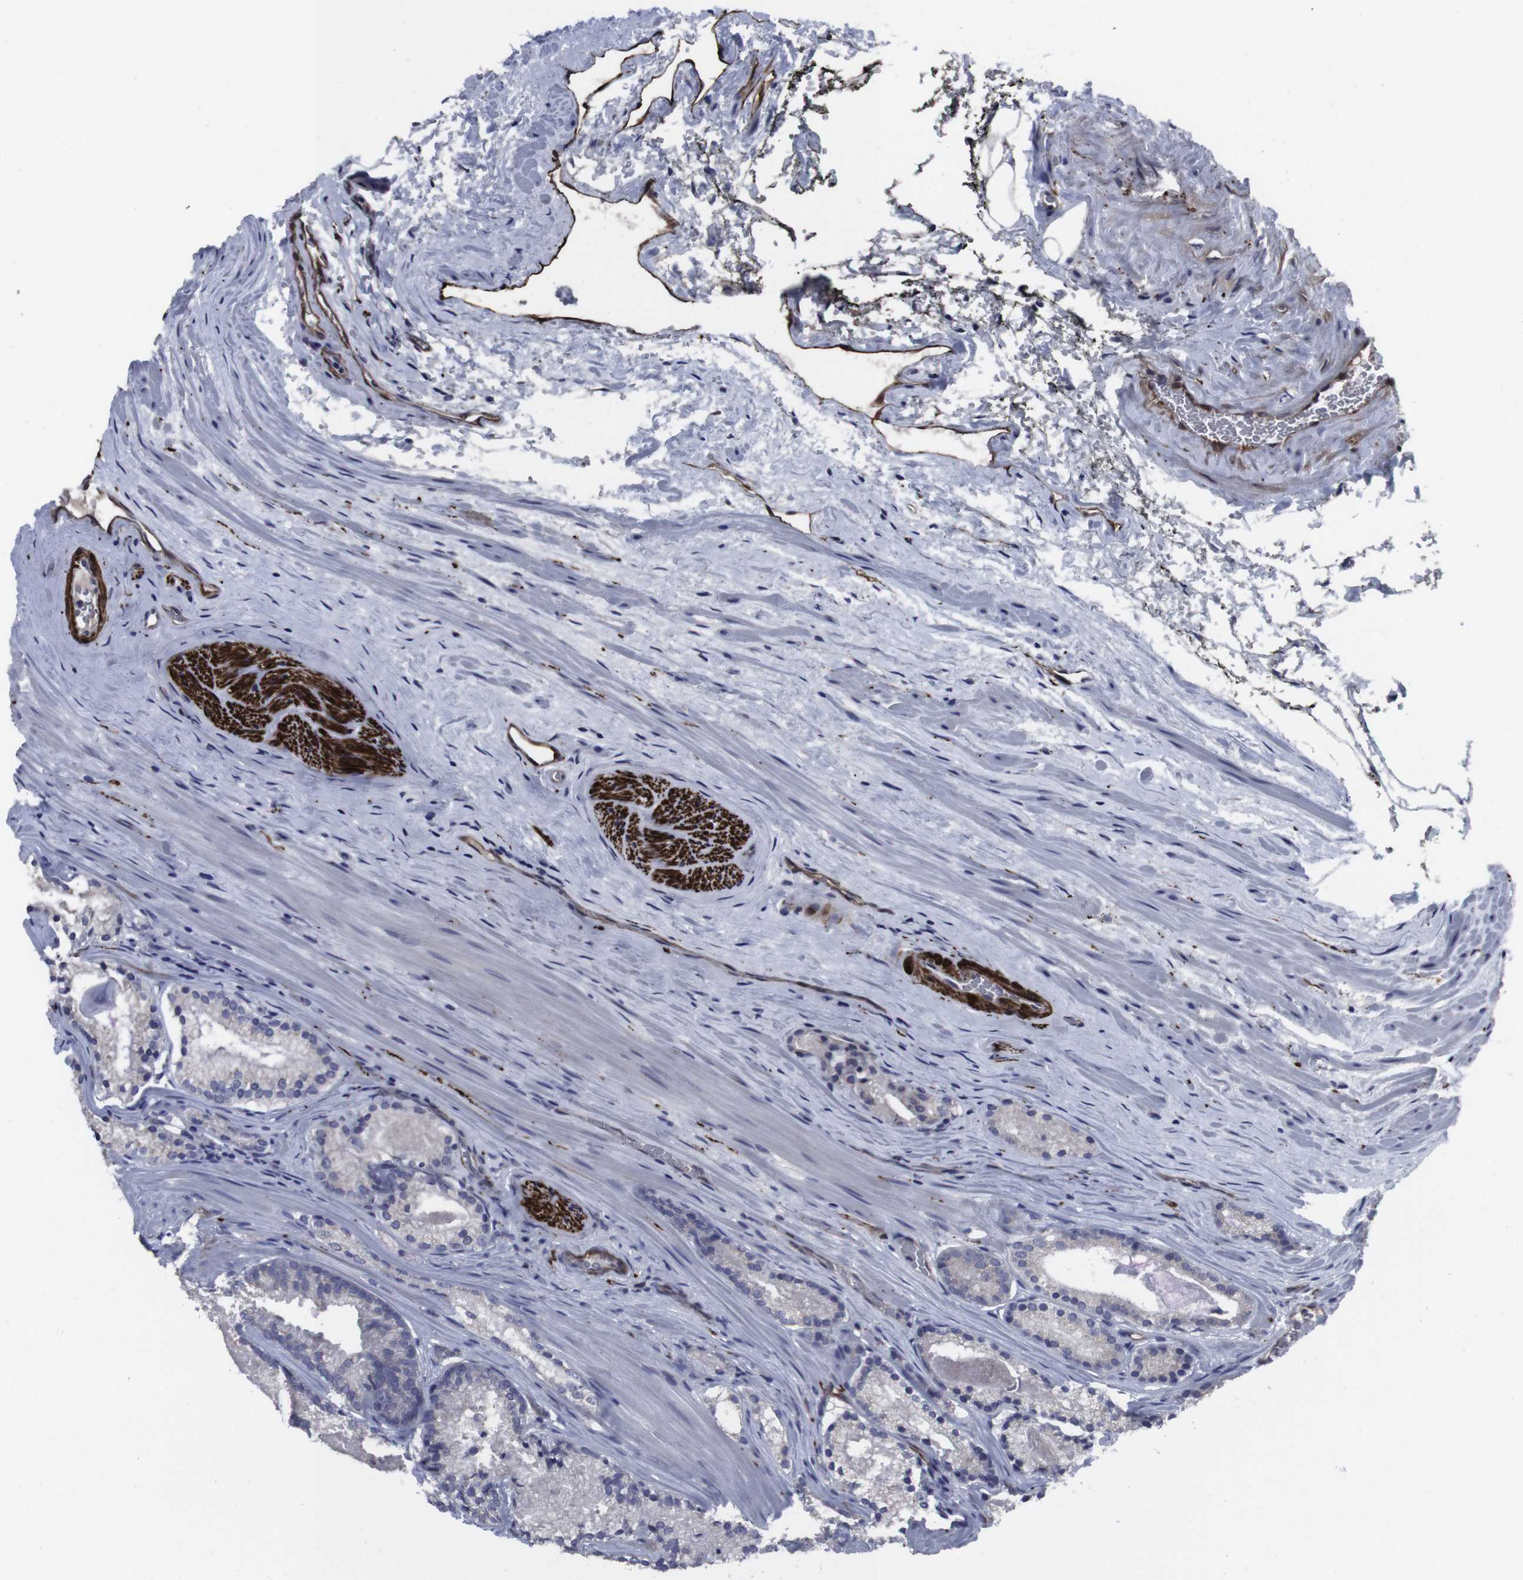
{"staining": {"intensity": "negative", "quantity": "none", "location": "none"}, "tissue": "prostate cancer", "cell_type": "Tumor cells", "image_type": "cancer", "snomed": [{"axis": "morphology", "description": "Adenocarcinoma, Low grade"}, {"axis": "topography", "description": "Prostate"}], "caption": "Immunohistochemistry (IHC) image of prostate cancer (low-grade adenocarcinoma) stained for a protein (brown), which exhibits no positivity in tumor cells.", "gene": "SNCG", "patient": {"sex": "male", "age": 59}}